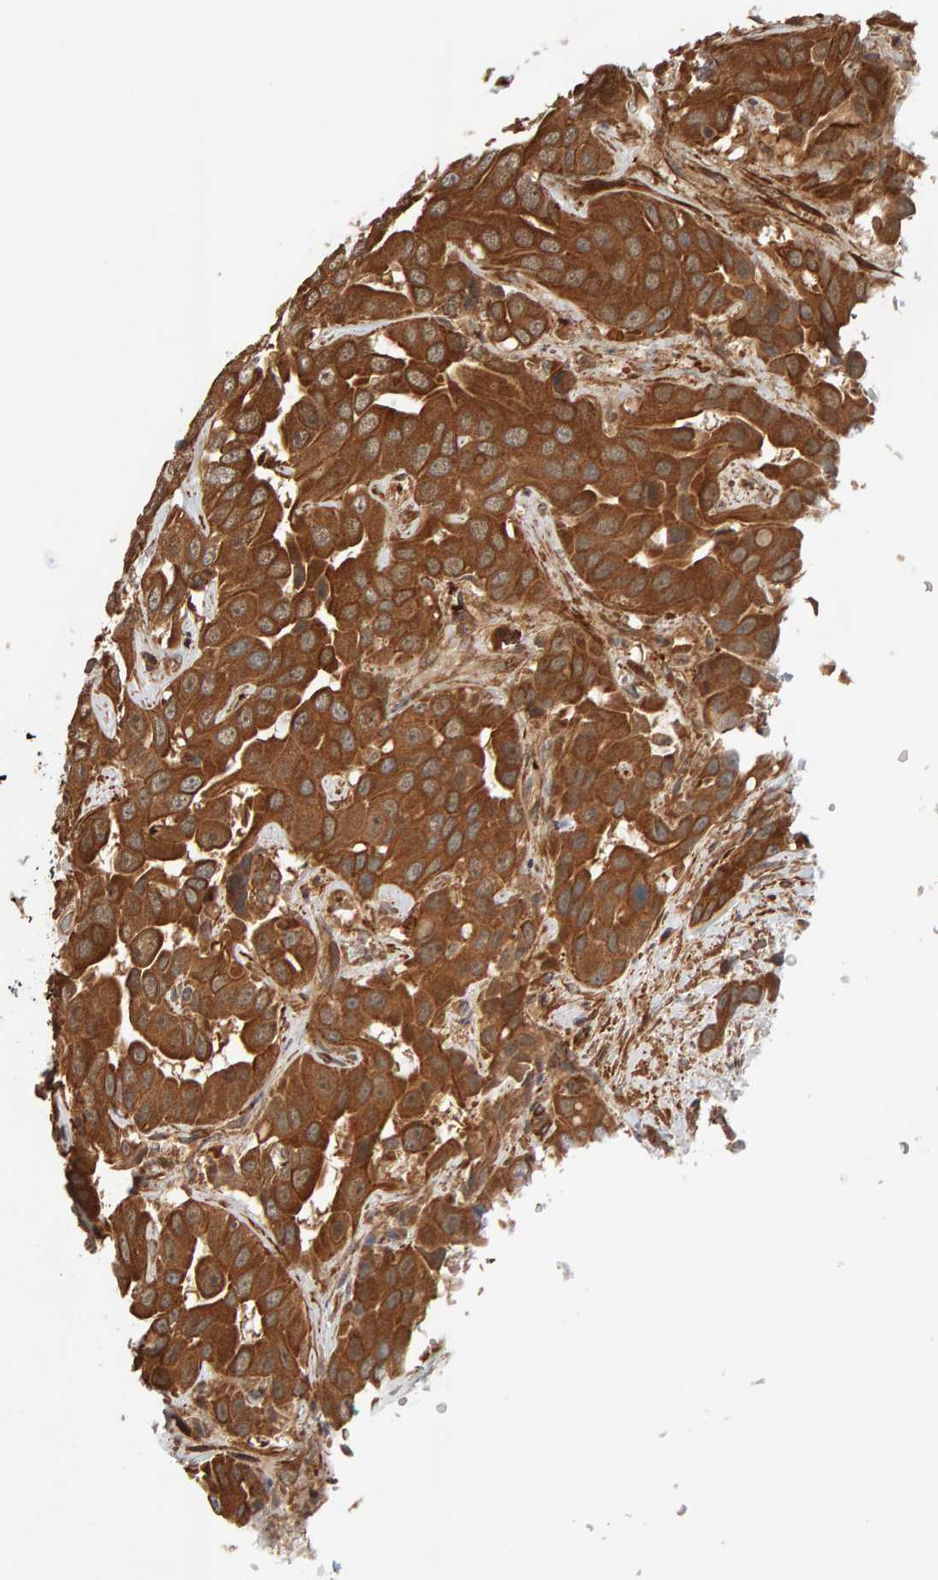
{"staining": {"intensity": "strong", "quantity": ">75%", "location": "cytoplasmic/membranous"}, "tissue": "liver cancer", "cell_type": "Tumor cells", "image_type": "cancer", "snomed": [{"axis": "morphology", "description": "Cholangiocarcinoma"}, {"axis": "topography", "description": "Liver"}], "caption": "Immunohistochemical staining of liver cholangiocarcinoma reveals high levels of strong cytoplasmic/membranous protein staining in about >75% of tumor cells.", "gene": "SYNRG", "patient": {"sex": "female", "age": 52}}